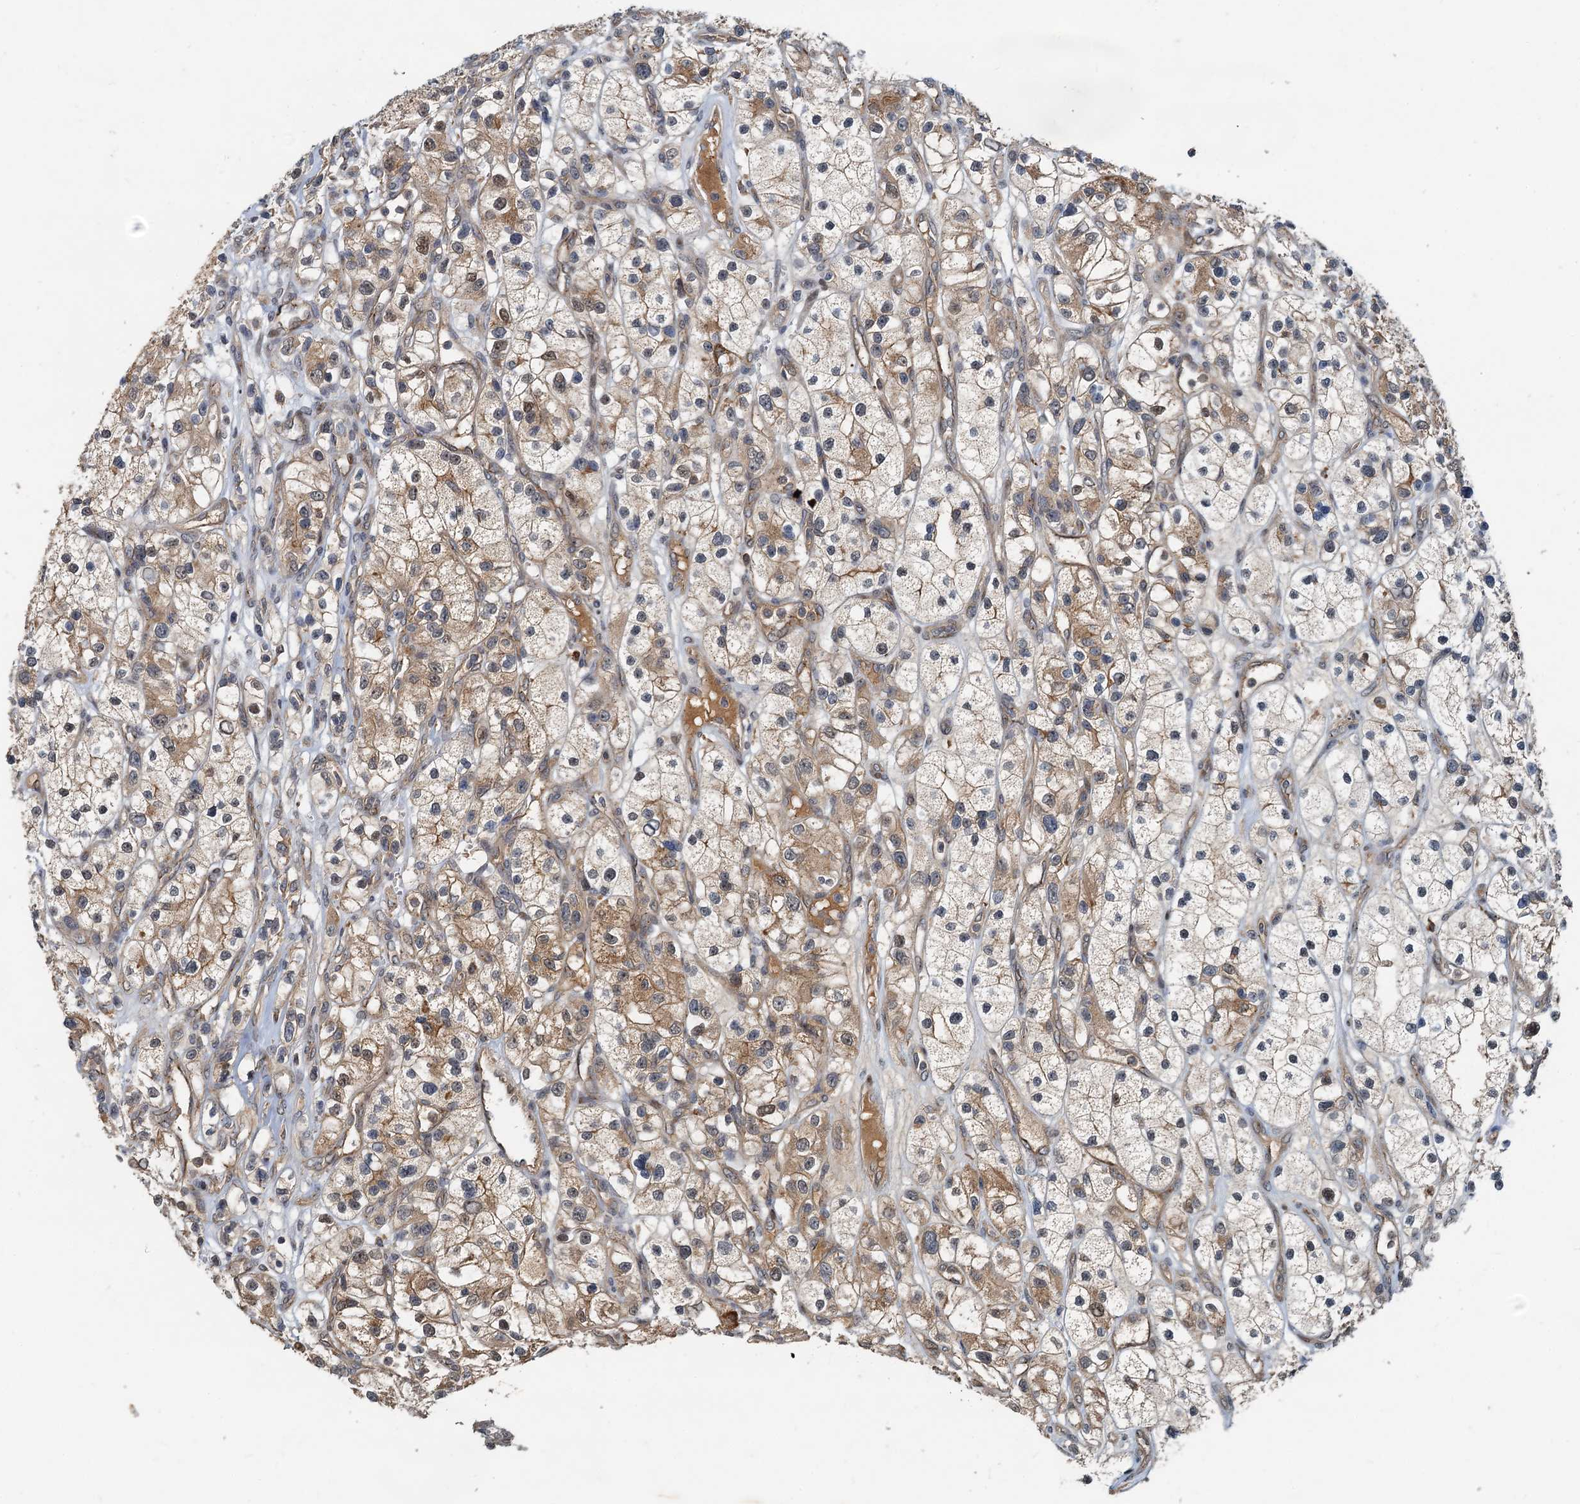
{"staining": {"intensity": "moderate", "quantity": ">75%", "location": "cytoplasmic/membranous"}, "tissue": "renal cancer", "cell_type": "Tumor cells", "image_type": "cancer", "snomed": [{"axis": "morphology", "description": "Adenocarcinoma, NOS"}, {"axis": "topography", "description": "Kidney"}], "caption": "Renal cancer was stained to show a protein in brown. There is medium levels of moderate cytoplasmic/membranous staining in approximately >75% of tumor cells. The staining is performed using DAB brown chromogen to label protein expression. The nuclei are counter-stained blue using hematoxylin.", "gene": "CEP68", "patient": {"sex": "female", "age": 57}}